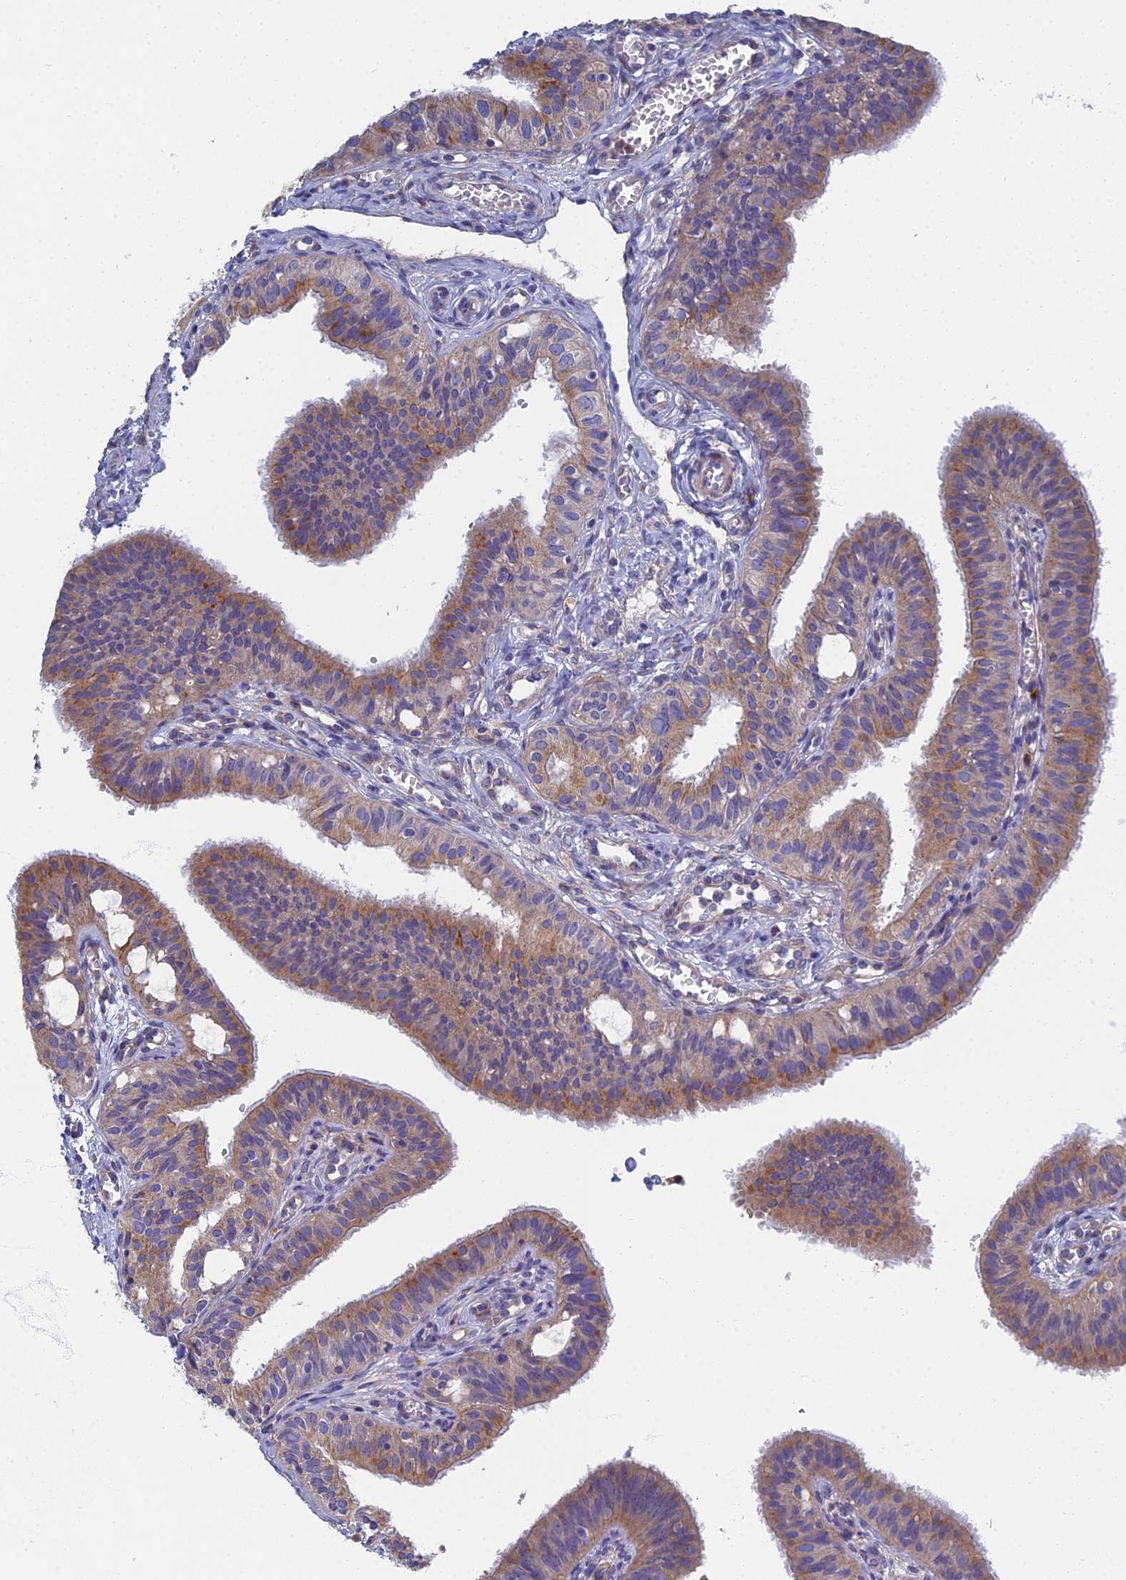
{"staining": {"intensity": "moderate", "quantity": "25%-75%", "location": "cytoplasmic/membranous"}, "tissue": "fallopian tube", "cell_type": "Glandular cells", "image_type": "normal", "snomed": [{"axis": "morphology", "description": "Normal tissue, NOS"}, {"axis": "topography", "description": "Fallopian tube"}, {"axis": "topography", "description": "Ovary"}], "caption": "Normal fallopian tube was stained to show a protein in brown. There is medium levels of moderate cytoplasmic/membranous positivity in about 25%-75% of glandular cells. Nuclei are stained in blue.", "gene": "RNASEK", "patient": {"sex": "female", "age": 42}}